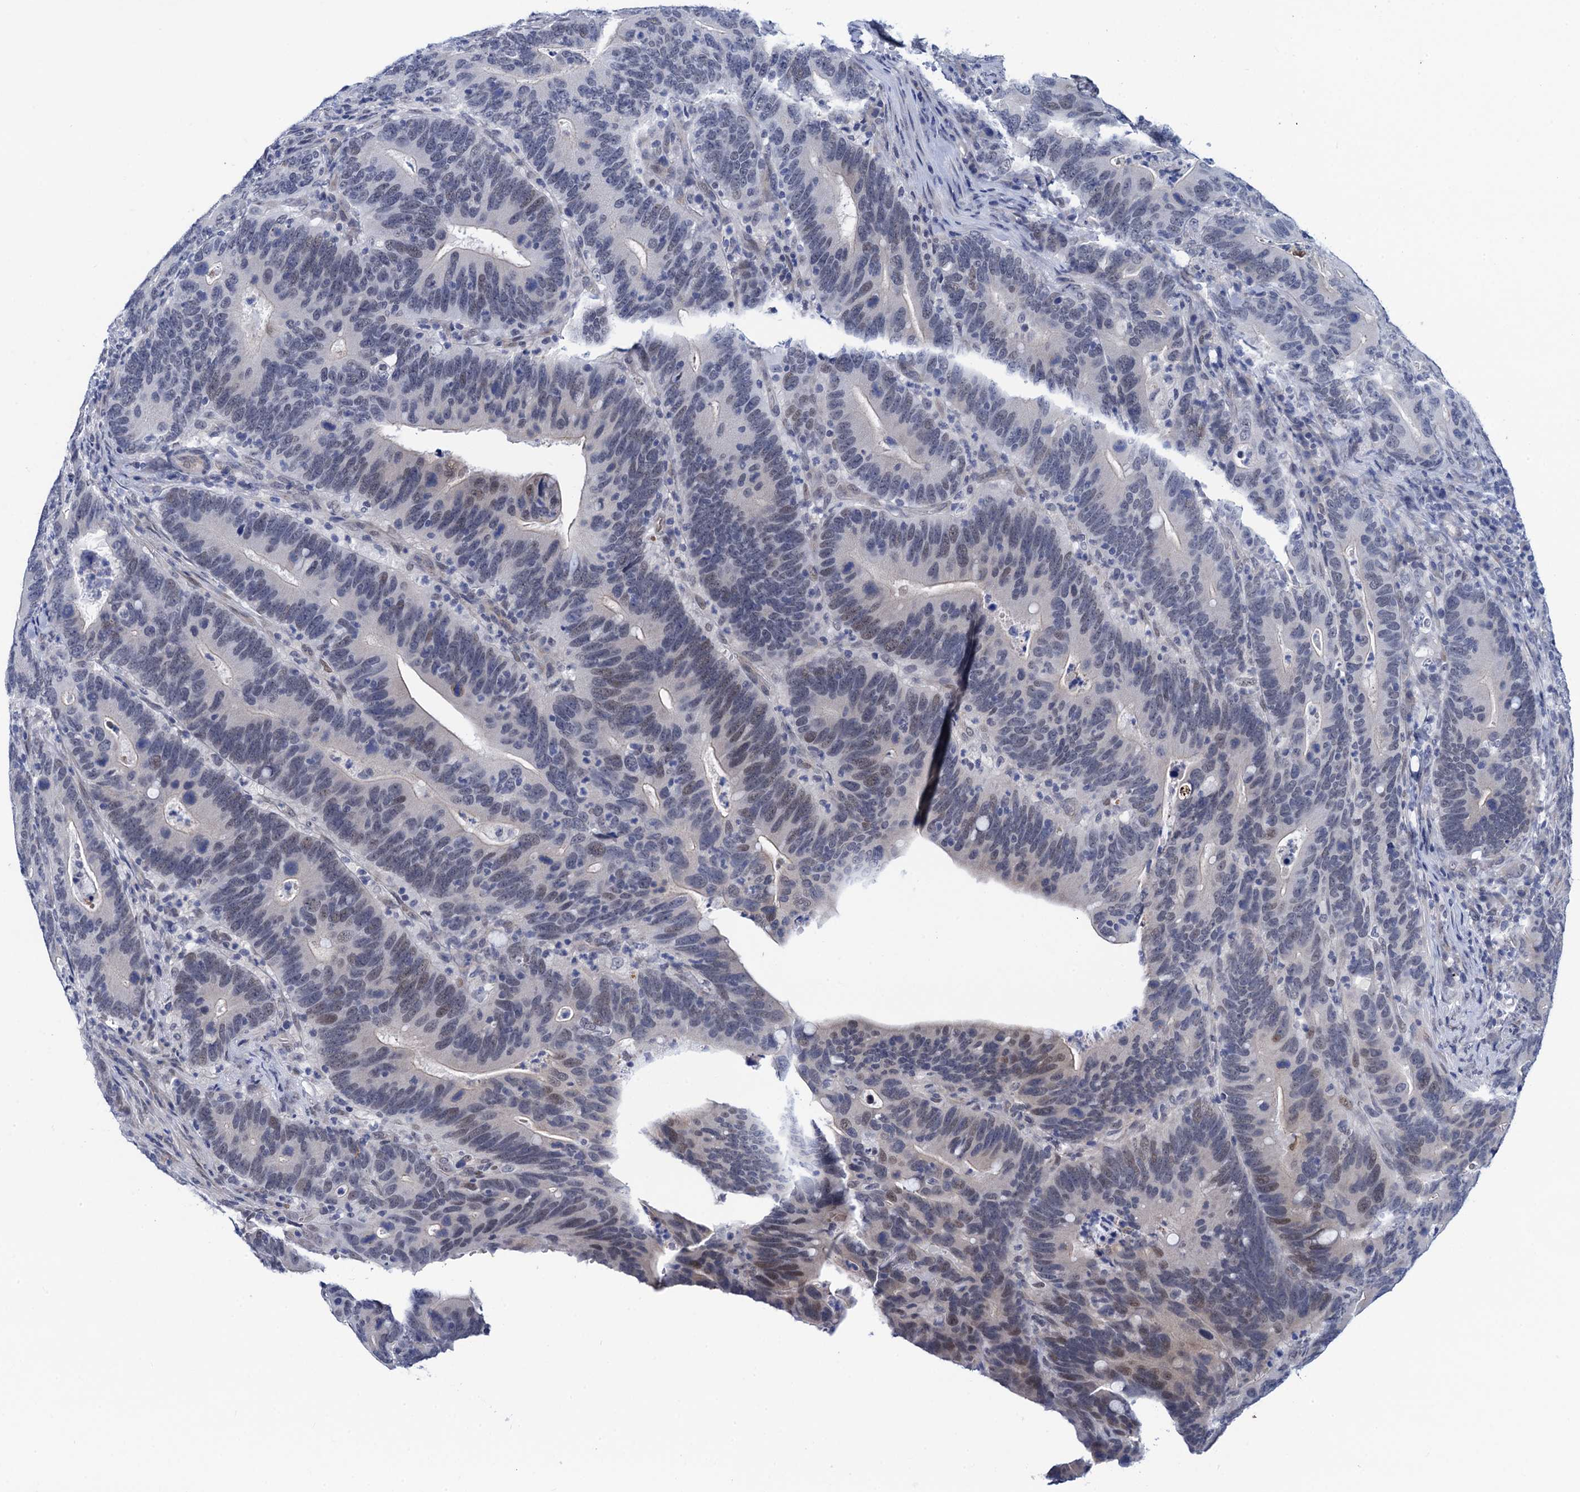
{"staining": {"intensity": "weak", "quantity": "<25%", "location": "nuclear"}, "tissue": "colorectal cancer", "cell_type": "Tumor cells", "image_type": "cancer", "snomed": [{"axis": "morphology", "description": "Adenocarcinoma, NOS"}, {"axis": "topography", "description": "Colon"}], "caption": "High magnification brightfield microscopy of colorectal cancer (adenocarcinoma) stained with DAB (3,3'-diaminobenzidine) (brown) and counterstained with hematoxylin (blue): tumor cells show no significant staining. (DAB (3,3'-diaminobenzidine) immunohistochemistry visualized using brightfield microscopy, high magnification).", "gene": "C16orf87", "patient": {"sex": "female", "age": 66}}